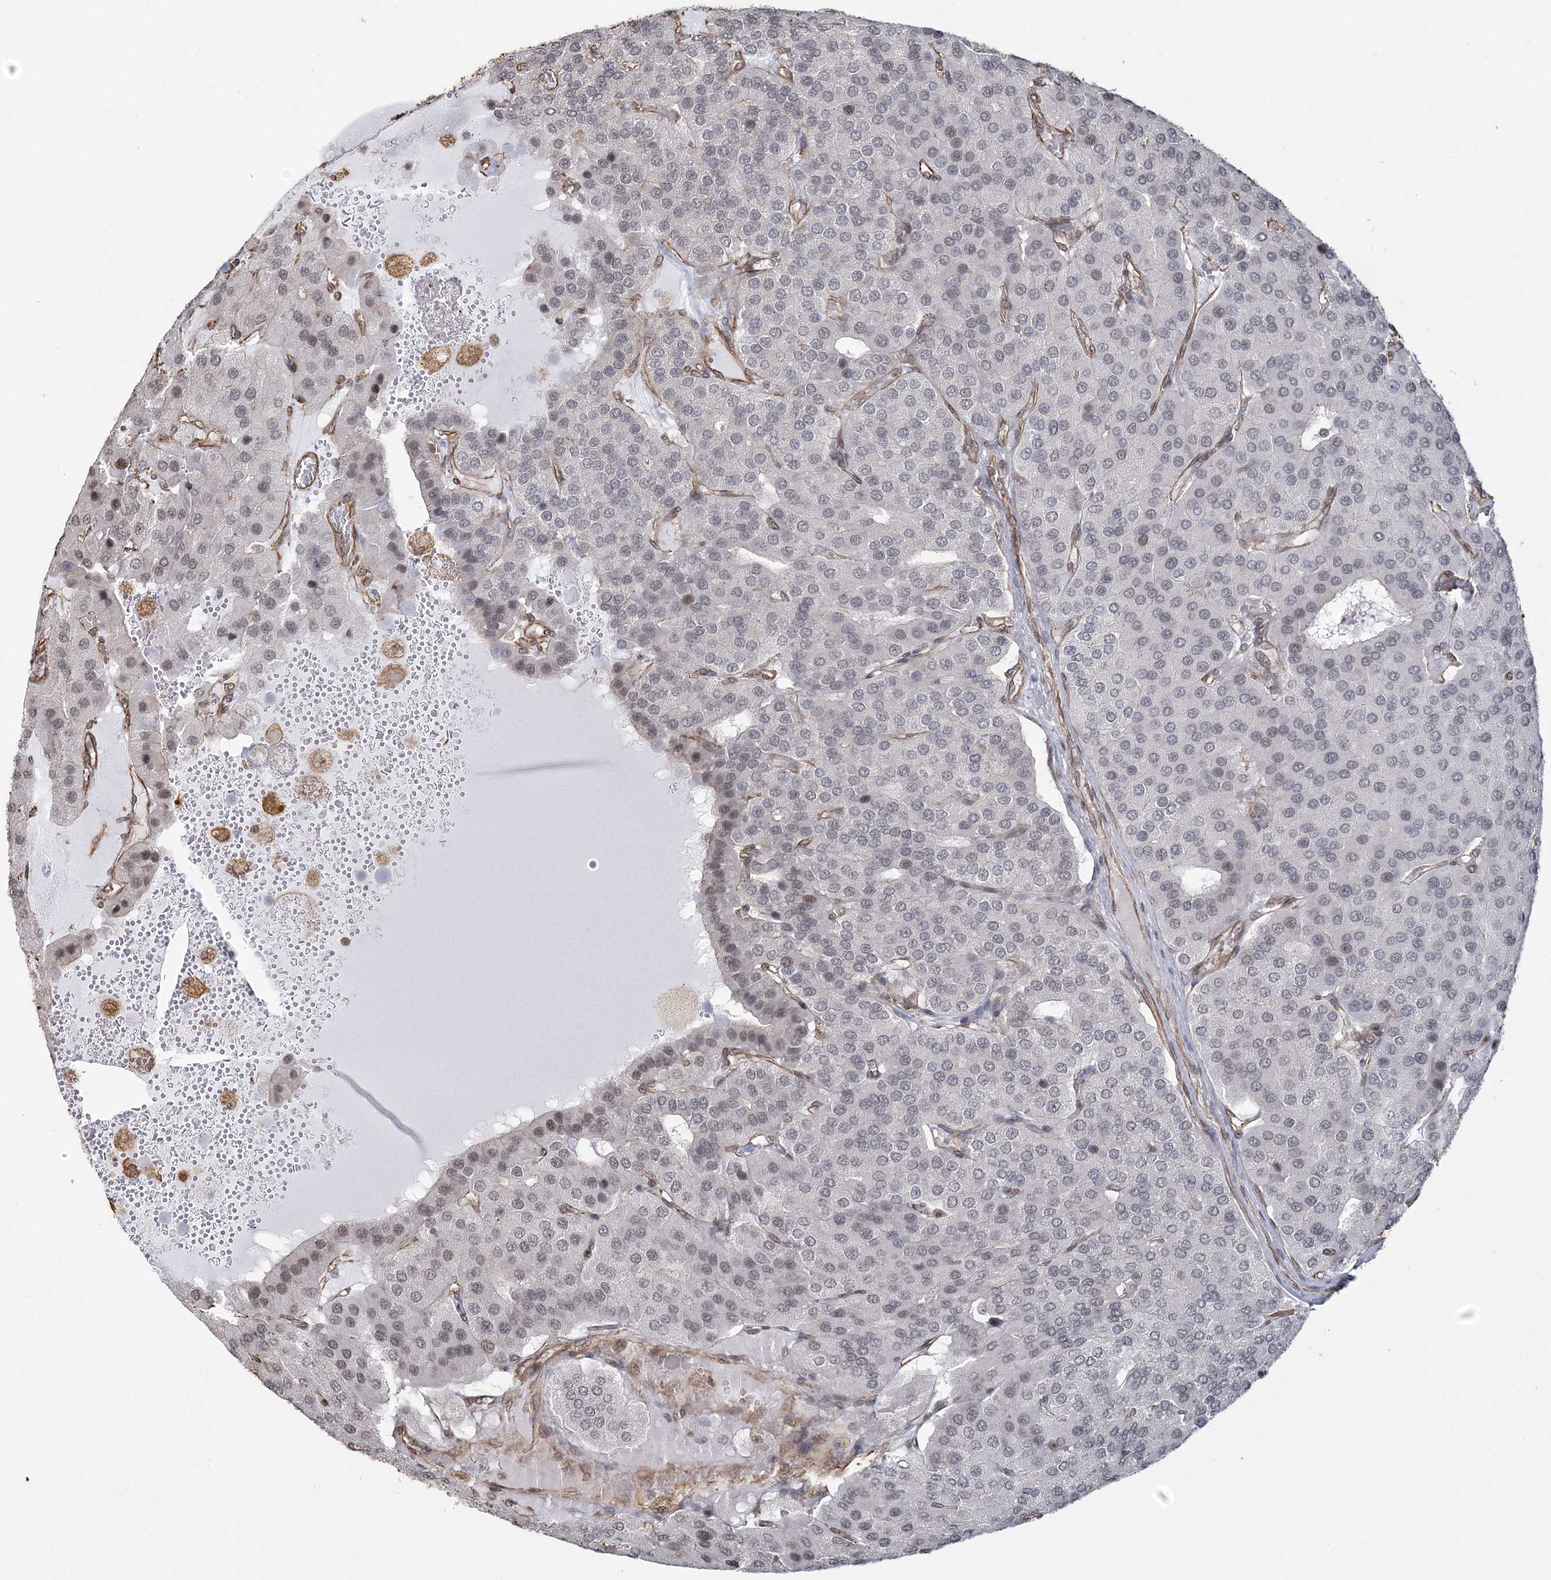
{"staining": {"intensity": "weak", "quantity": "25%-75%", "location": "nuclear"}, "tissue": "parathyroid gland", "cell_type": "Glandular cells", "image_type": "normal", "snomed": [{"axis": "morphology", "description": "Normal tissue, NOS"}, {"axis": "morphology", "description": "Adenoma, NOS"}, {"axis": "topography", "description": "Parathyroid gland"}], "caption": "Immunohistochemical staining of benign parathyroid gland shows weak nuclear protein positivity in about 25%-75% of glandular cells. The staining is performed using DAB (3,3'-diaminobenzidine) brown chromogen to label protein expression. The nuclei are counter-stained blue using hematoxylin.", "gene": "ATP11B", "patient": {"sex": "female", "age": 86}}